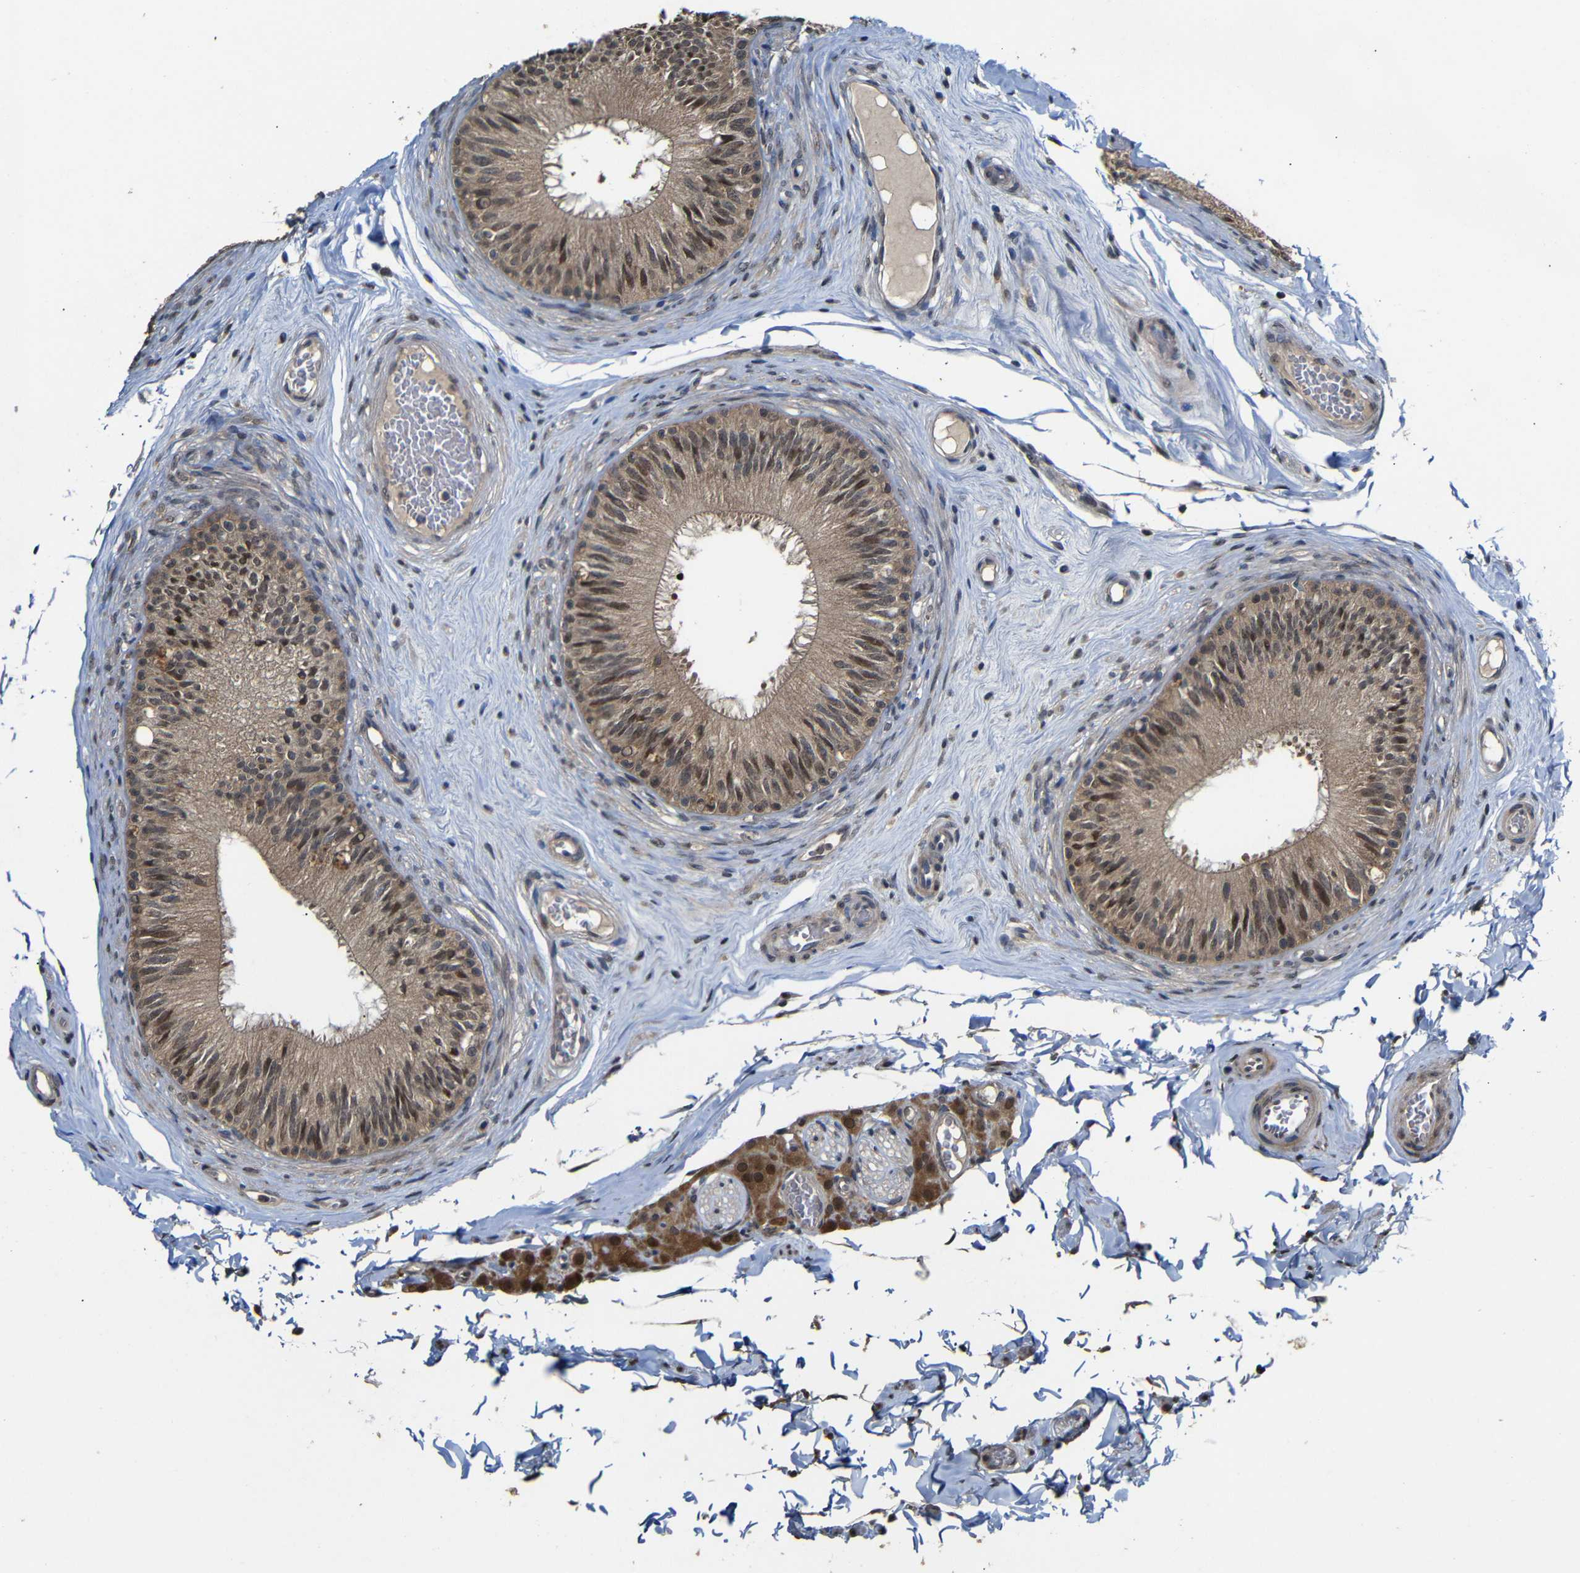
{"staining": {"intensity": "moderate", "quantity": ">75%", "location": "cytoplasmic/membranous,nuclear"}, "tissue": "epididymis", "cell_type": "Glandular cells", "image_type": "normal", "snomed": [{"axis": "morphology", "description": "Normal tissue, NOS"}, {"axis": "topography", "description": "Testis"}, {"axis": "topography", "description": "Epididymis"}], "caption": "This micrograph reveals immunohistochemistry (IHC) staining of unremarkable epididymis, with medium moderate cytoplasmic/membranous,nuclear staining in approximately >75% of glandular cells.", "gene": "ATG12", "patient": {"sex": "male", "age": 36}}